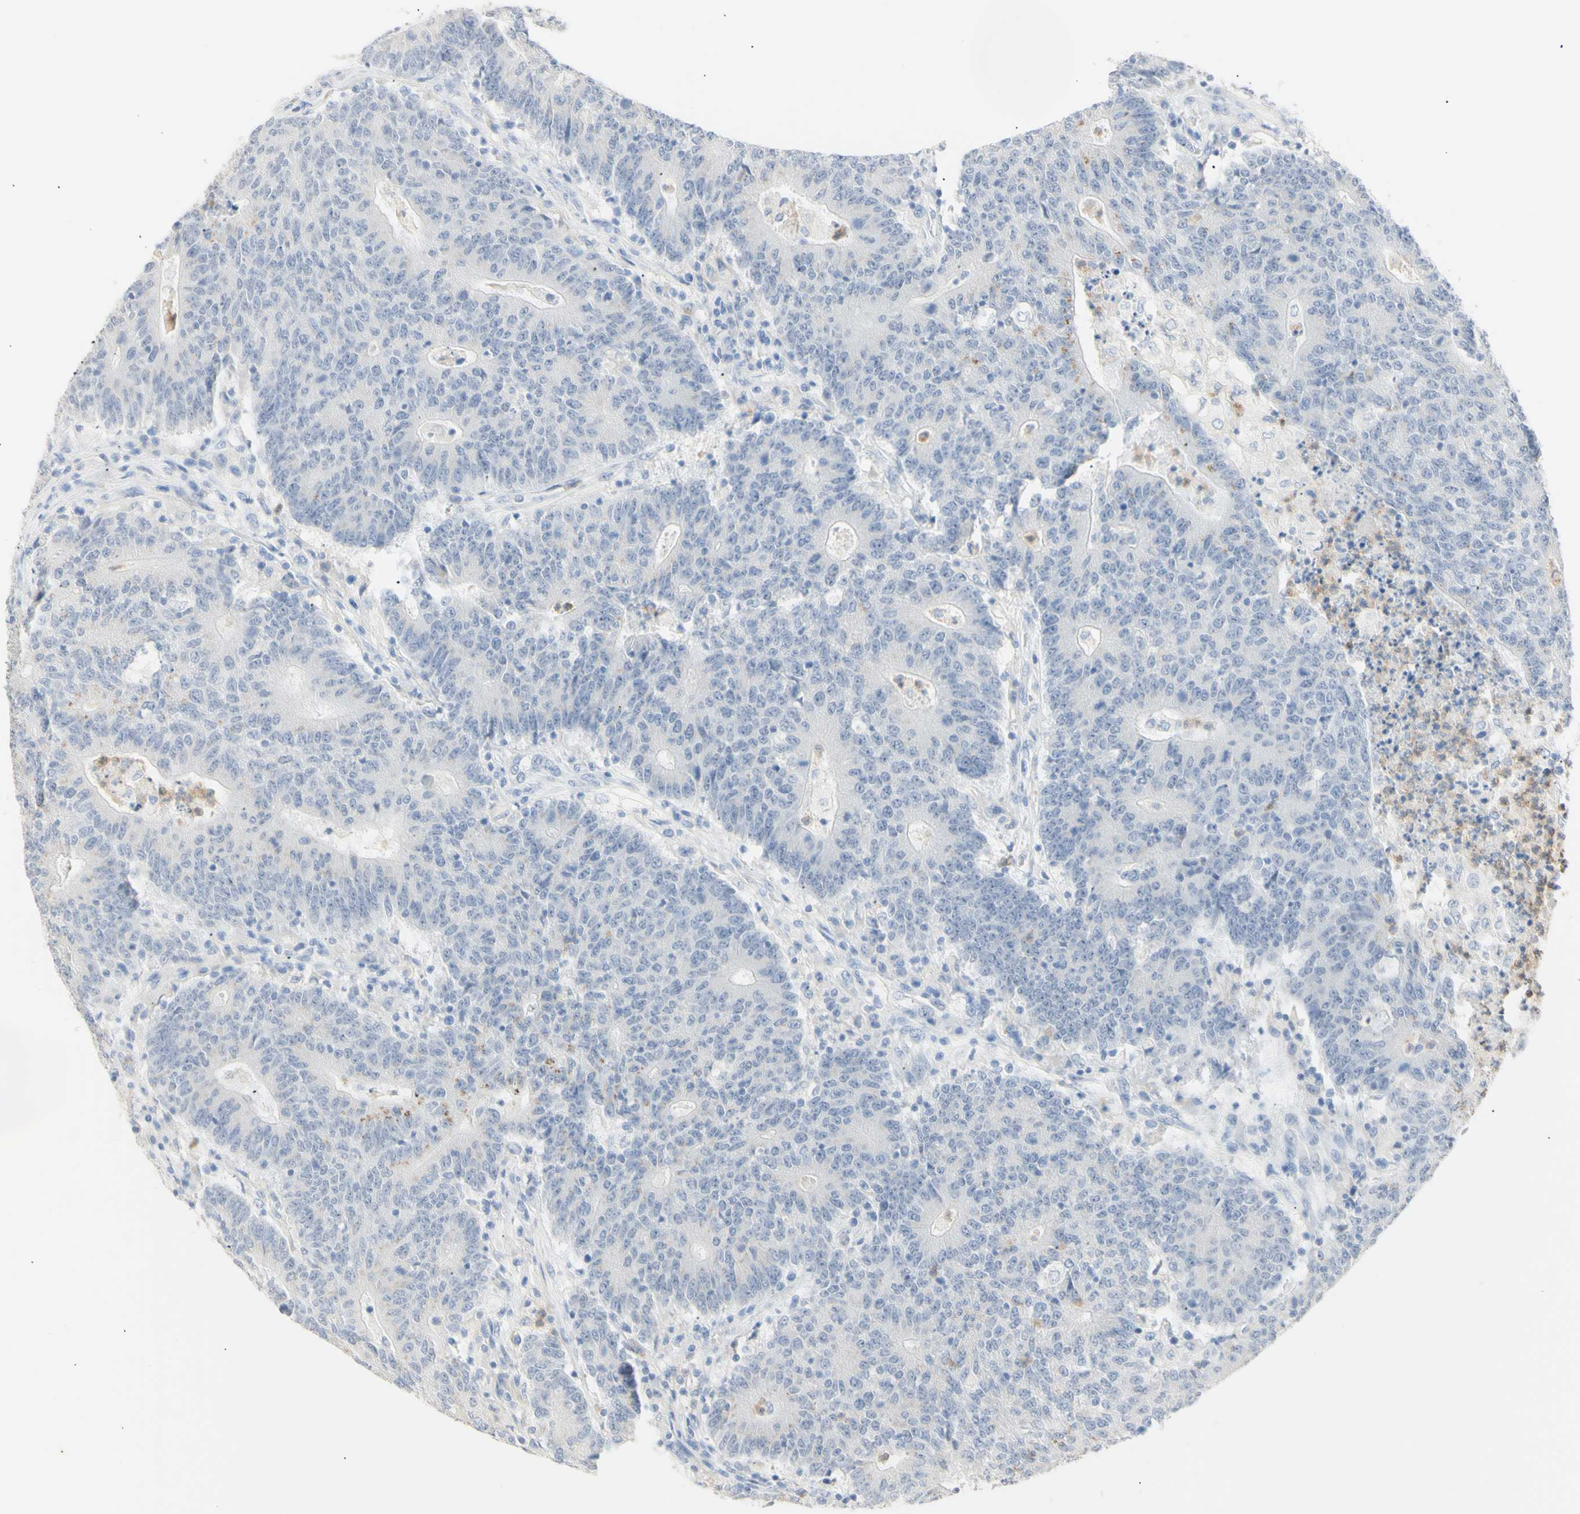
{"staining": {"intensity": "negative", "quantity": "none", "location": "none"}, "tissue": "colorectal cancer", "cell_type": "Tumor cells", "image_type": "cancer", "snomed": [{"axis": "morphology", "description": "Normal tissue, NOS"}, {"axis": "morphology", "description": "Adenocarcinoma, NOS"}, {"axis": "topography", "description": "Colon"}], "caption": "Immunohistochemistry of human adenocarcinoma (colorectal) reveals no staining in tumor cells.", "gene": "B4GALNT3", "patient": {"sex": "female", "age": 75}}